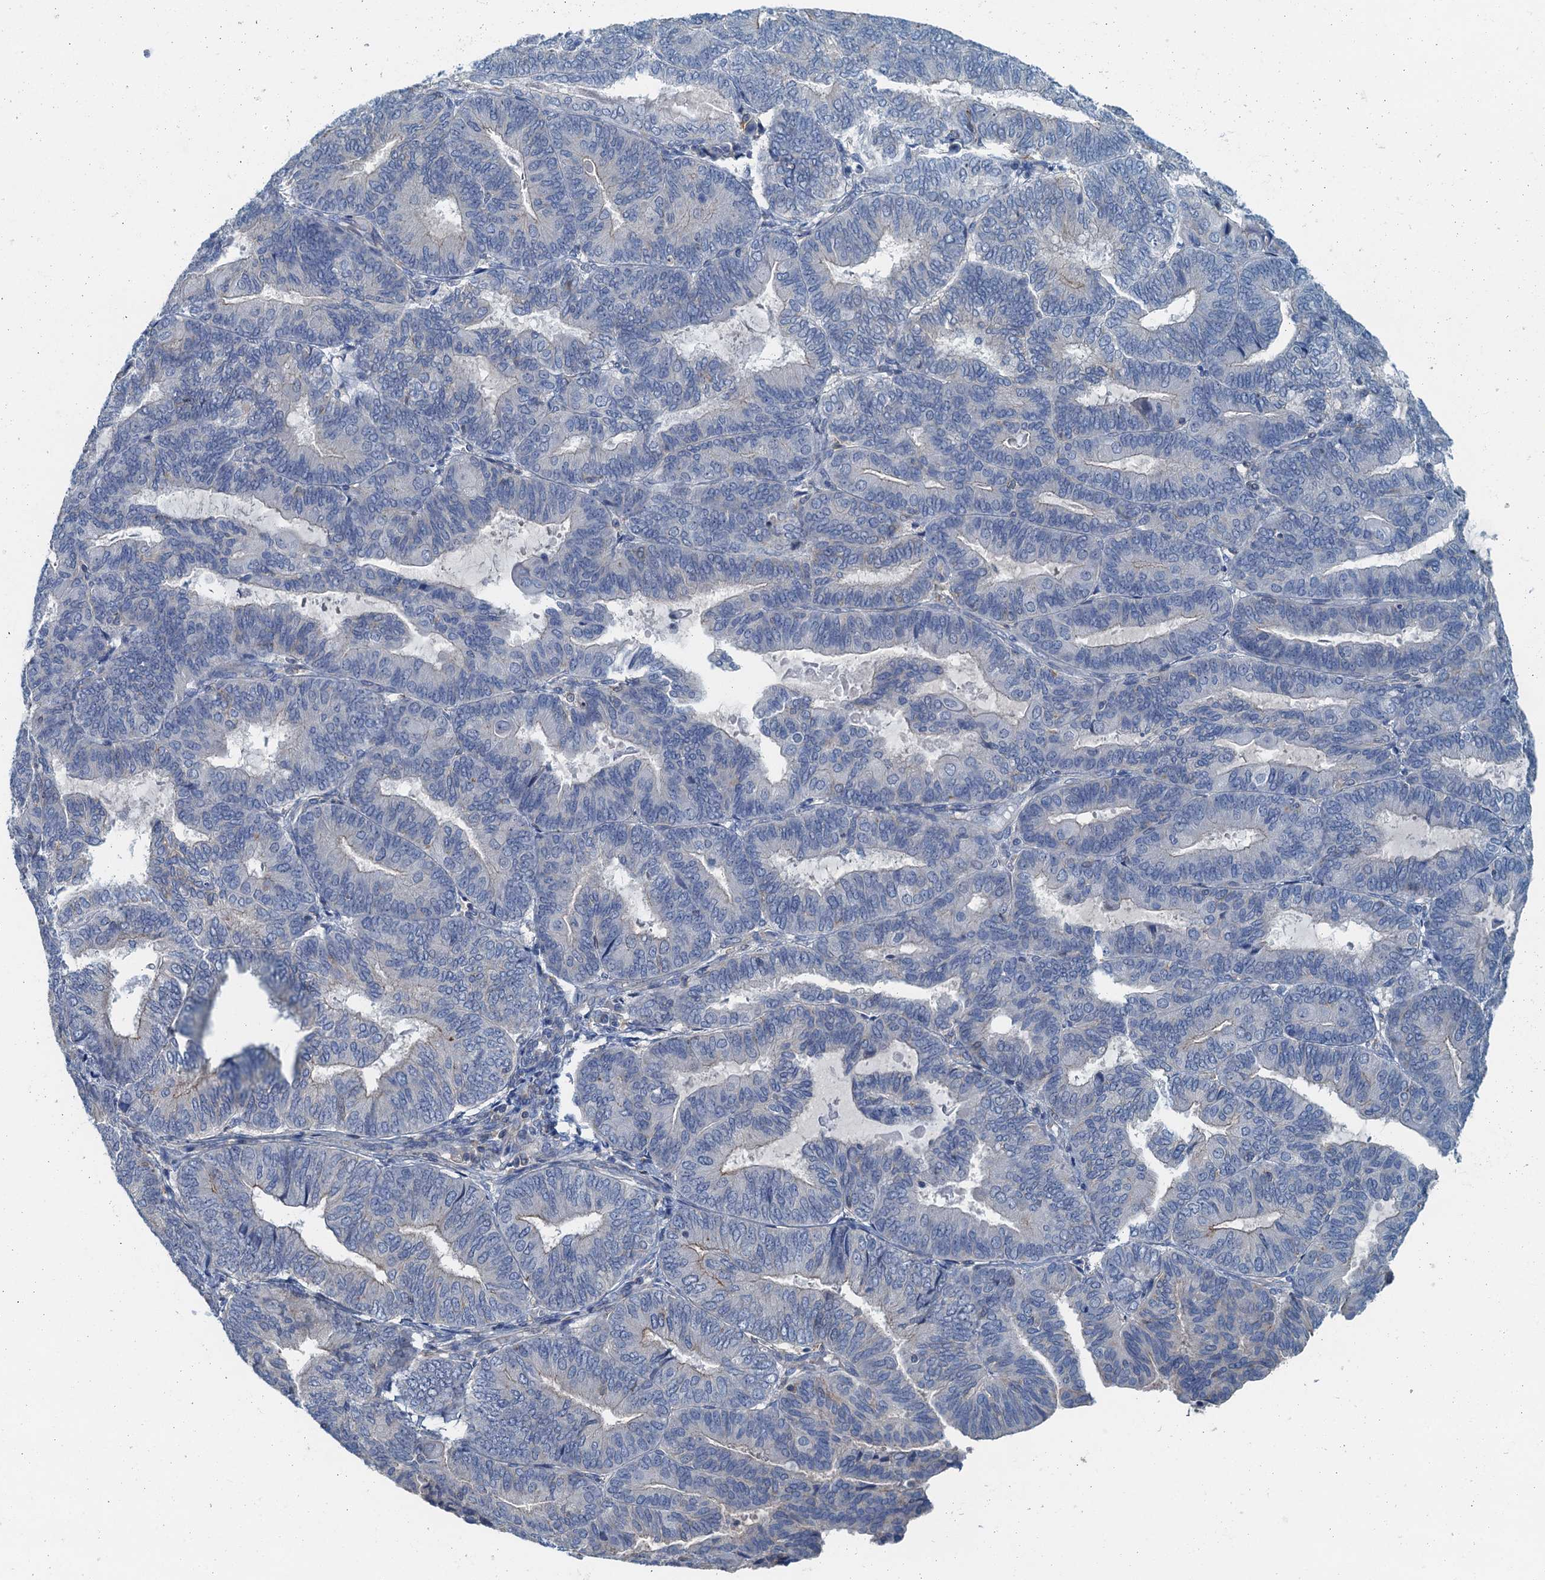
{"staining": {"intensity": "negative", "quantity": "none", "location": "none"}, "tissue": "endometrial cancer", "cell_type": "Tumor cells", "image_type": "cancer", "snomed": [{"axis": "morphology", "description": "Adenocarcinoma, NOS"}, {"axis": "topography", "description": "Endometrium"}], "caption": "The IHC histopathology image has no significant positivity in tumor cells of endometrial adenocarcinoma tissue.", "gene": "THAP10", "patient": {"sex": "female", "age": 81}}